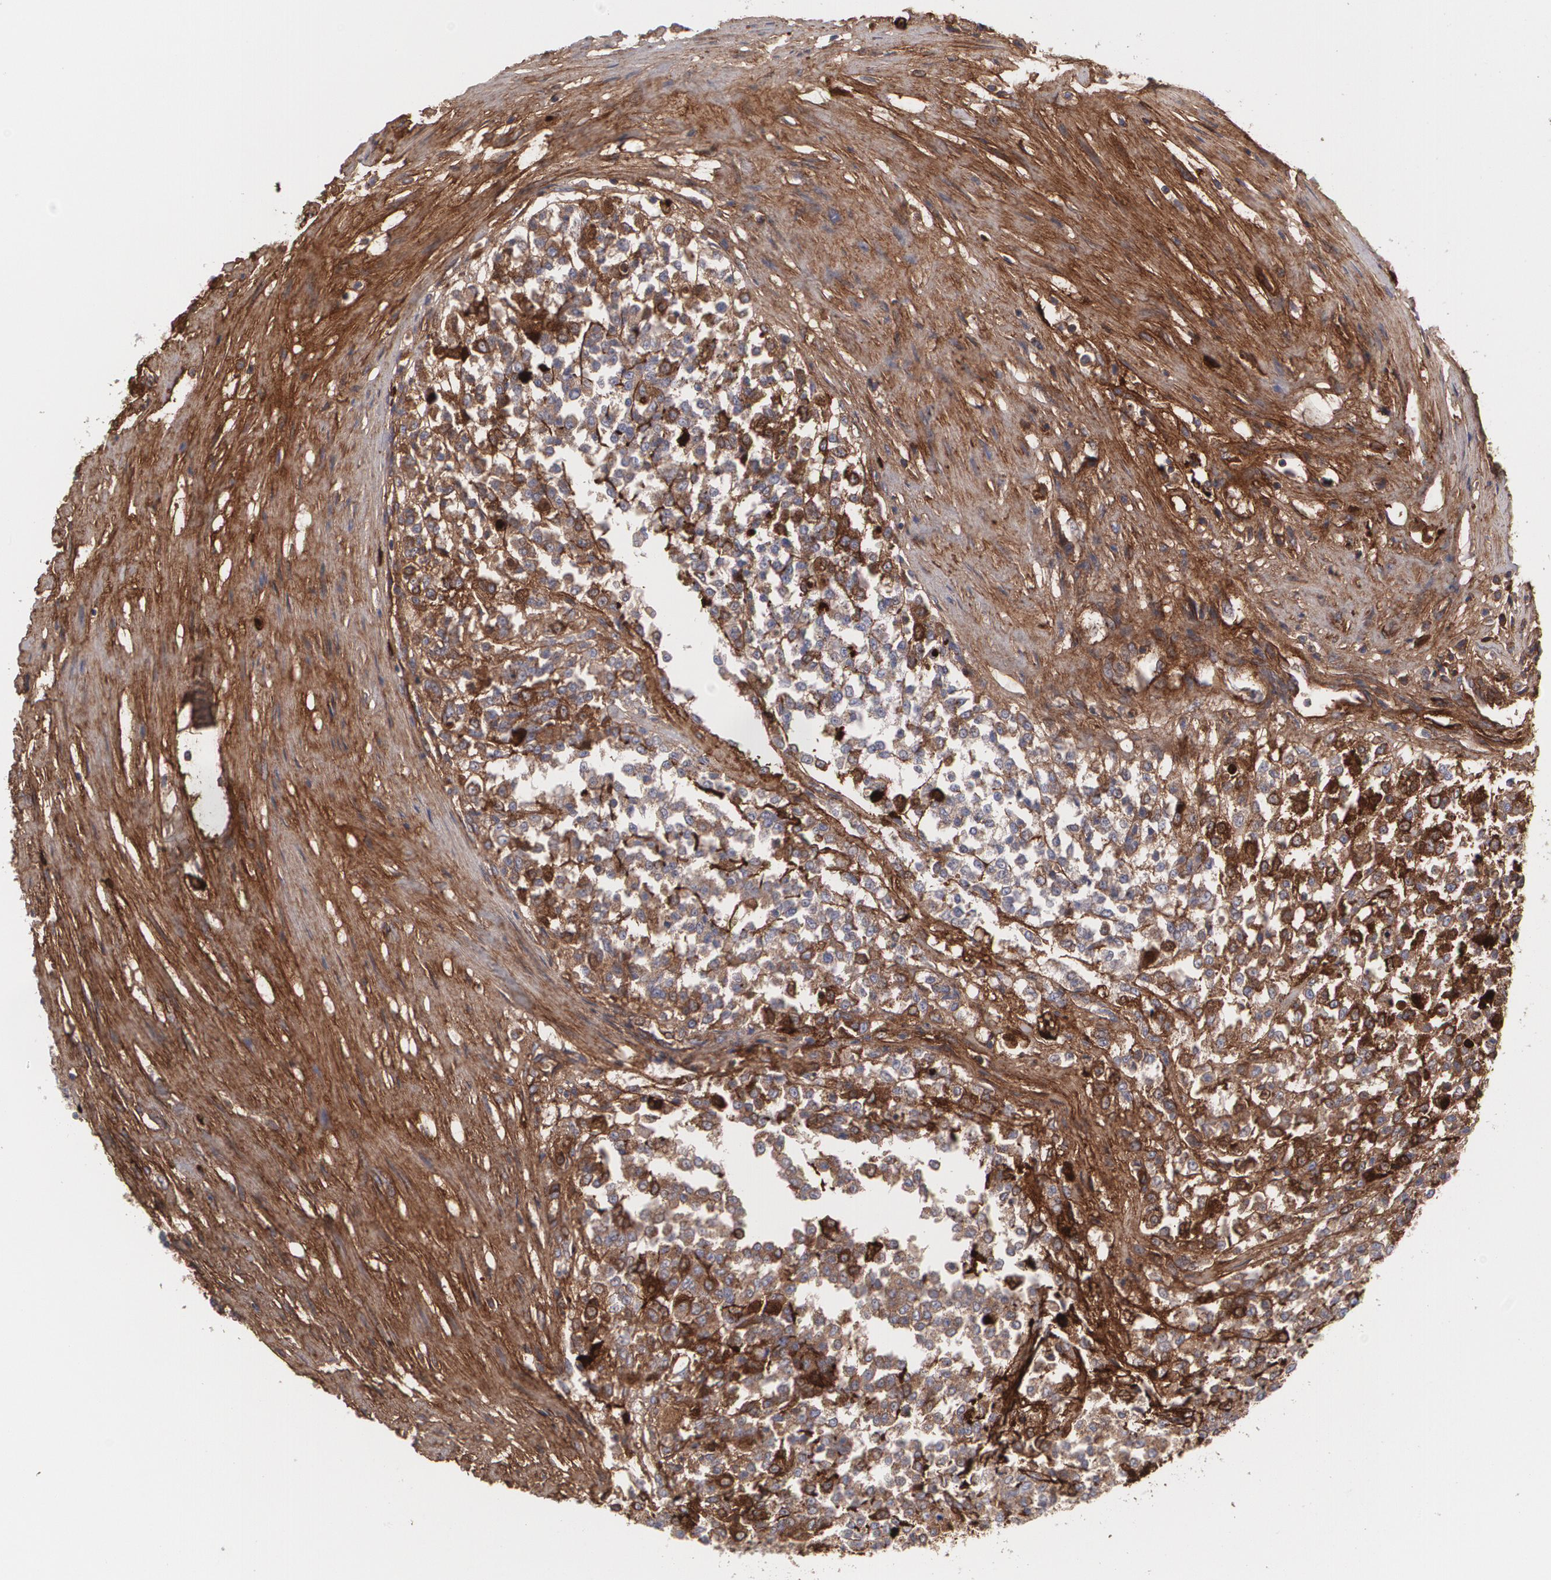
{"staining": {"intensity": "weak", "quantity": ">75%", "location": "cytoplasmic/membranous"}, "tissue": "testis cancer", "cell_type": "Tumor cells", "image_type": "cancer", "snomed": [{"axis": "morphology", "description": "Carcinoma, Embryonal, NOS"}, {"axis": "topography", "description": "Testis"}], "caption": "Testis embryonal carcinoma stained with a brown dye exhibits weak cytoplasmic/membranous positive positivity in about >75% of tumor cells.", "gene": "FBLN1", "patient": {"sex": "male", "age": 31}}